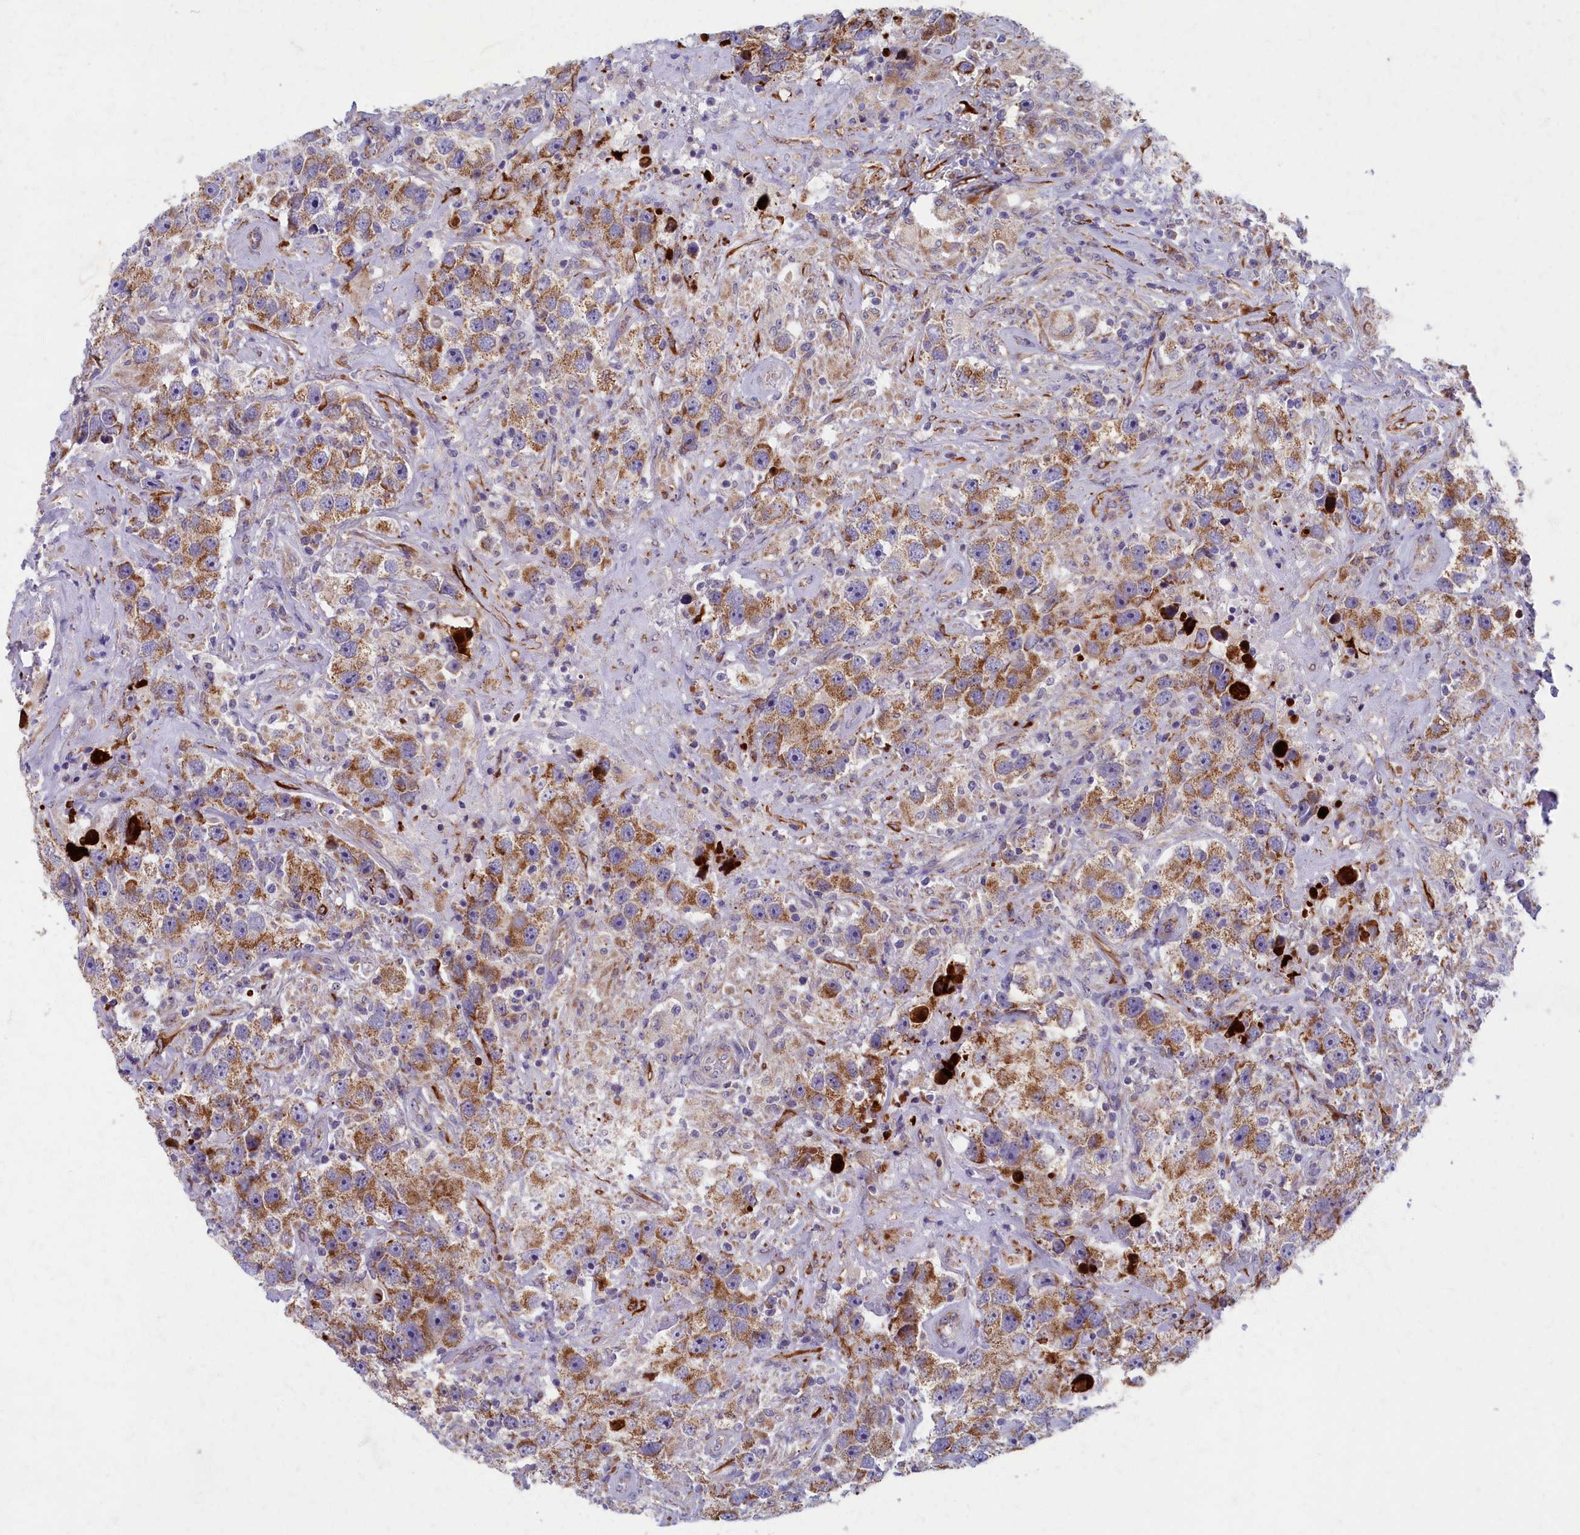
{"staining": {"intensity": "moderate", "quantity": ">75%", "location": "cytoplasmic/membranous"}, "tissue": "testis cancer", "cell_type": "Tumor cells", "image_type": "cancer", "snomed": [{"axis": "morphology", "description": "Seminoma, NOS"}, {"axis": "topography", "description": "Testis"}], "caption": "High-magnification brightfield microscopy of seminoma (testis) stained with DAB (3,3'-diaminobenzidine) (brown) and counterstained with hematoxylin (blue). tumor cells exhibit moderate cytoplasmic/membranous expression is identified in approximately>75% of cells.", "gene": "MRPS25", "patient": {"sex": "male", "age": 49}}